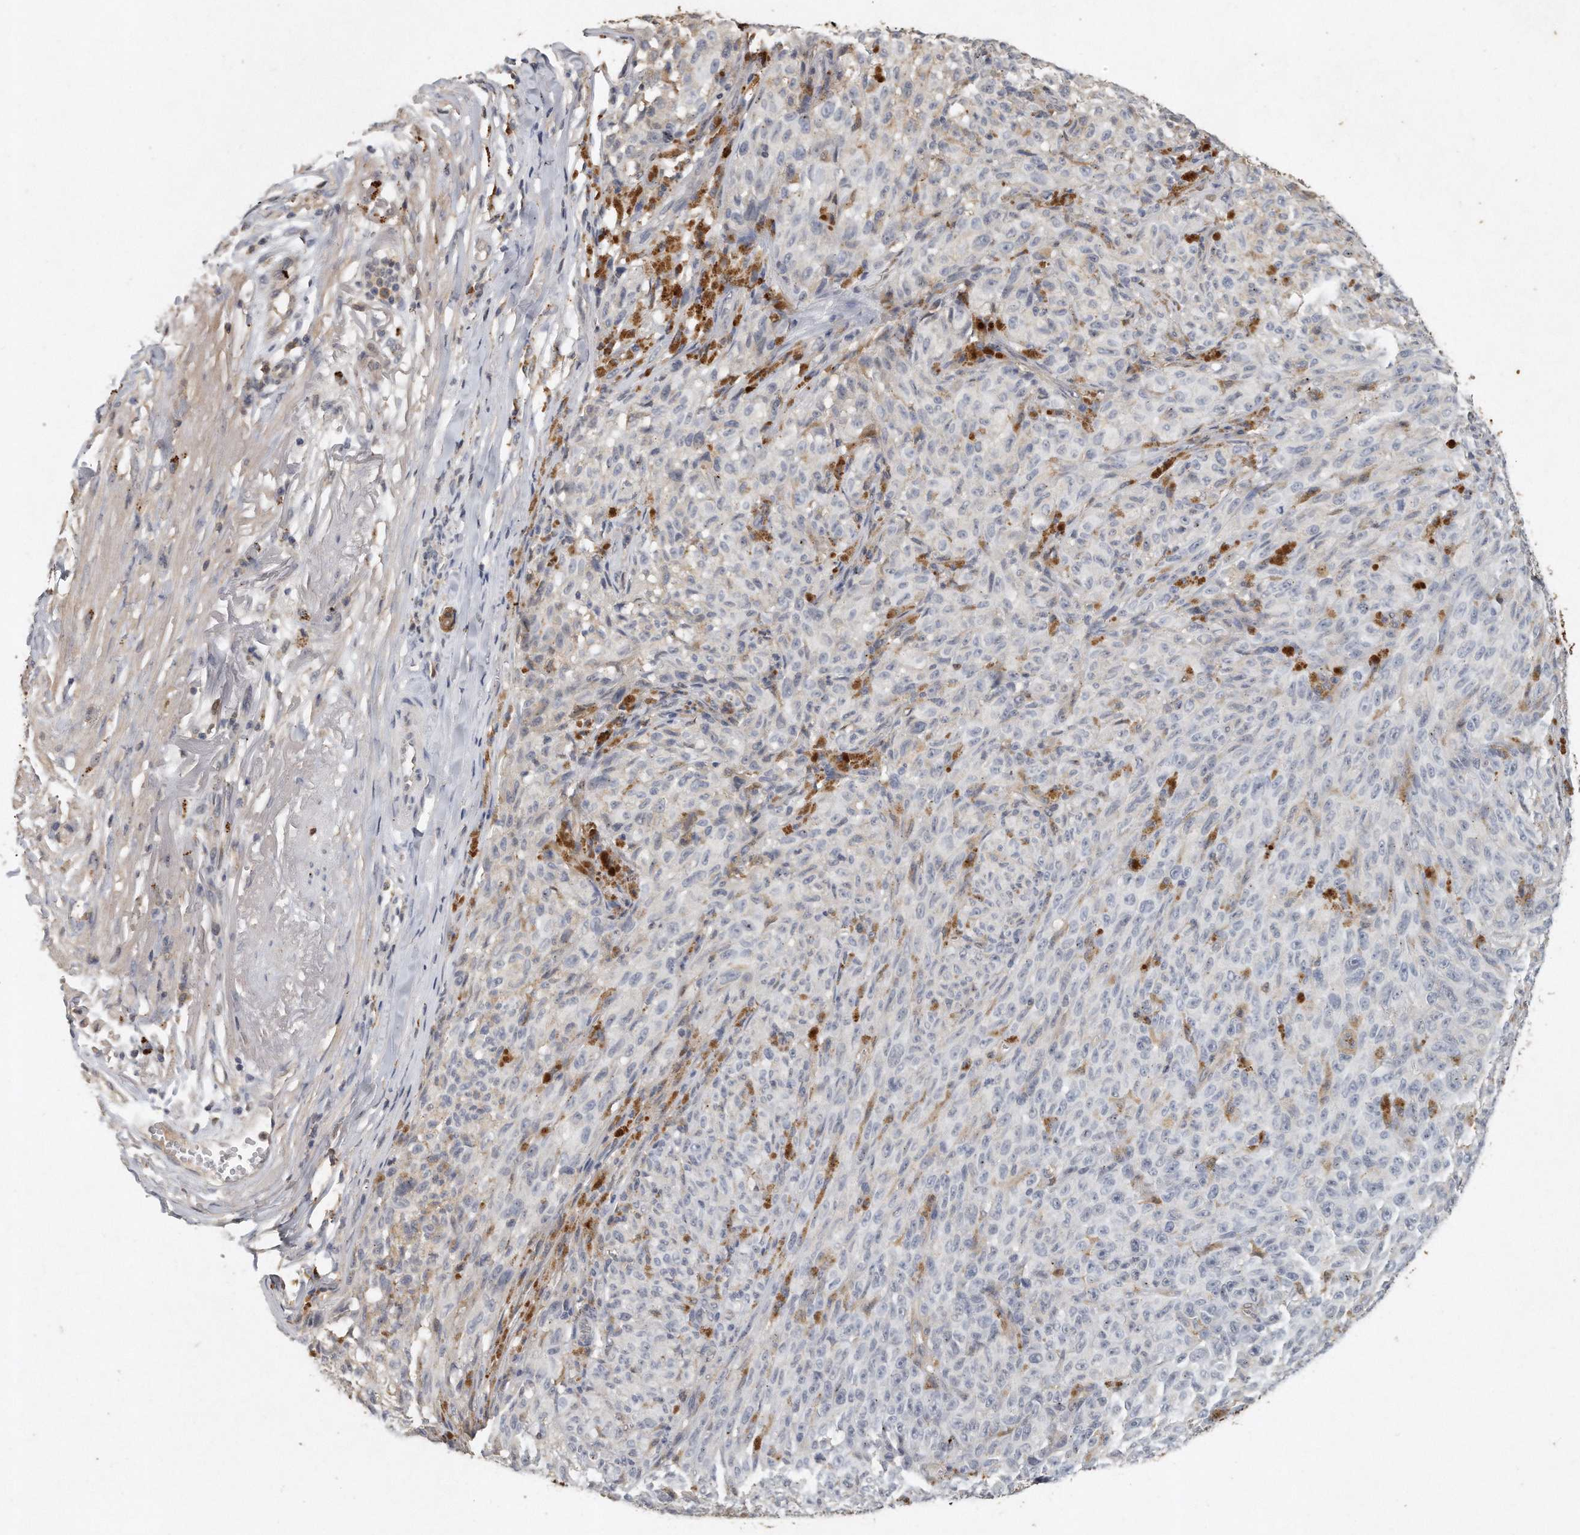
{"staining": {"intensity": "negative", "quantity": "none", "location": "none"}, "tissue": "melanoma", "cell_type": "Tumor cells", "image_type": "cancer", "snomed": [{"axis": "morphology", "description": "Malignant melanoma, NOS"}, {"axis": "topography", "description": "Skin"}], "caption": "IHC photomicrograph of human malignant melanoma stained for a protein (brown), which shows no expression in tumor cells.", "gene": "CAMK1", "patient": {"sex": "female", "age": 82}}